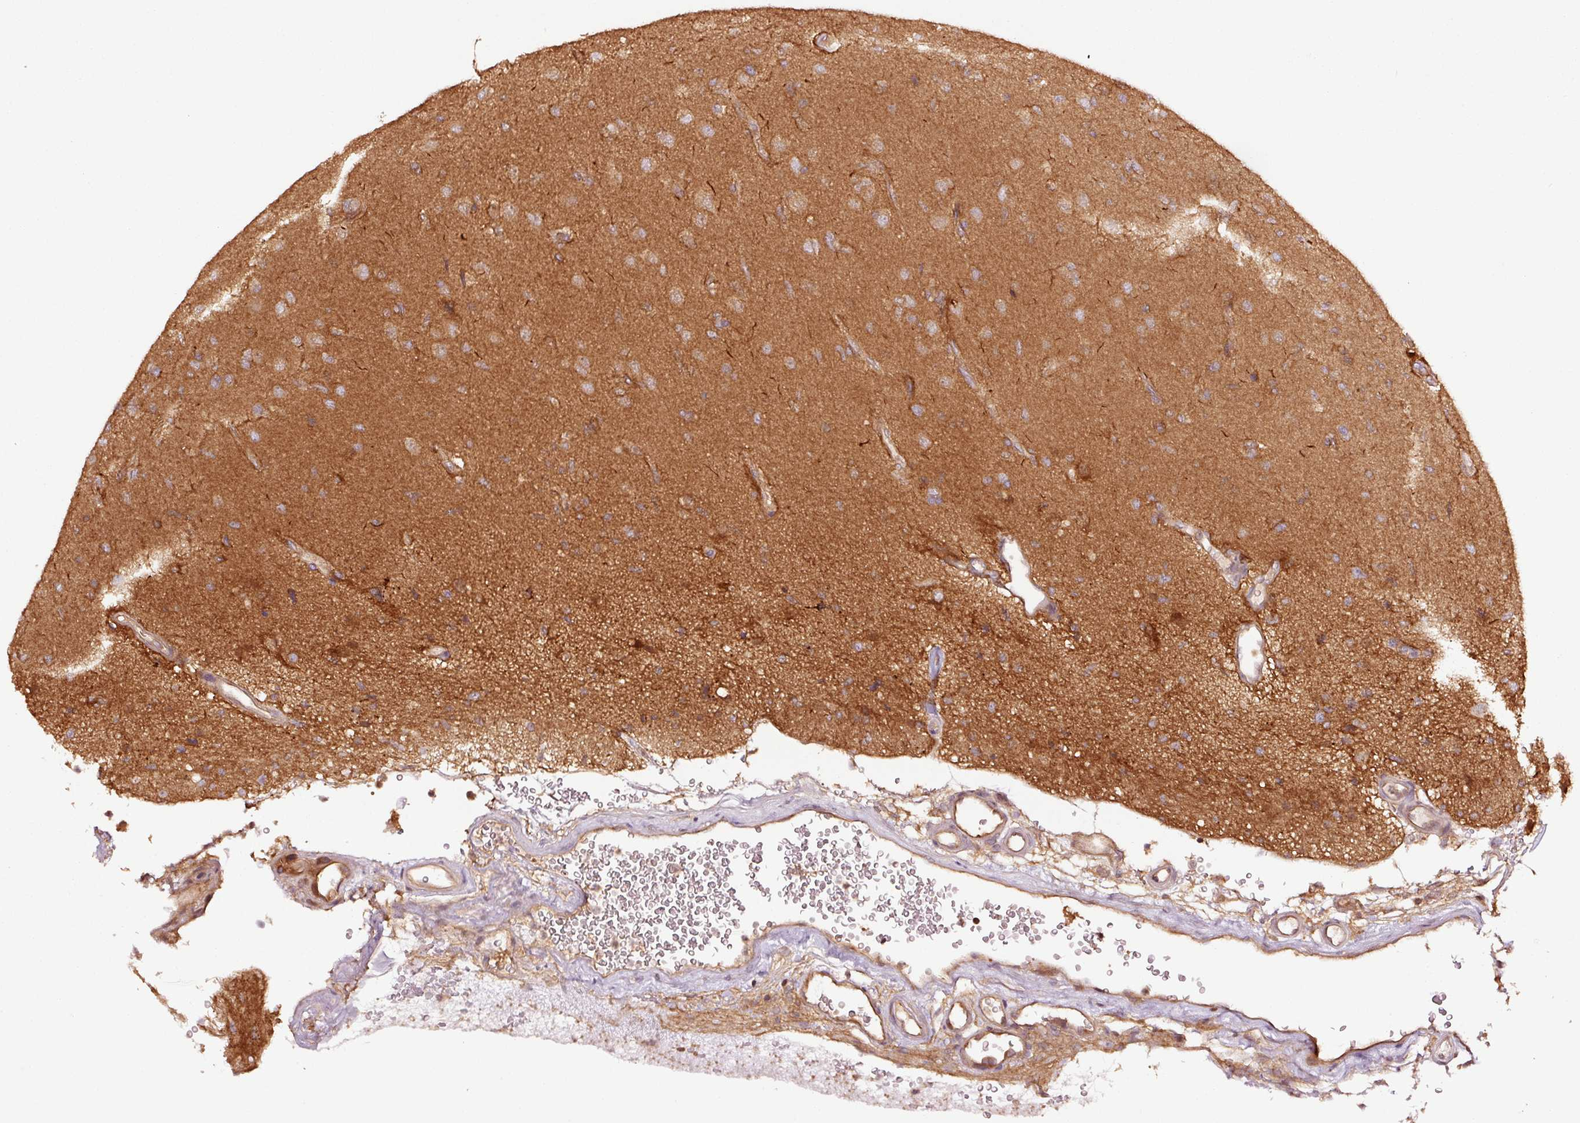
{"staining": {"intensity": "moderate", "quantity": ">75%", "location": "cytoplasmic/membranous"}, "tissue": "glioma", "cell_type": "Tumor cells", "image_type": "cancer", "snomed": [{"axis": "morphology", "description": "Glioma, malignant, High grade"}, {"axis": "topography", "description": "Brain"}], "caption": "This micrograph displays immunohistochemistry staining of glioma, with medium moderate cytoplasmic/membranous expression in about >75% of tumor cells.", "gene": "METAP1", "patient": {"sex": "male", "age": 77}}